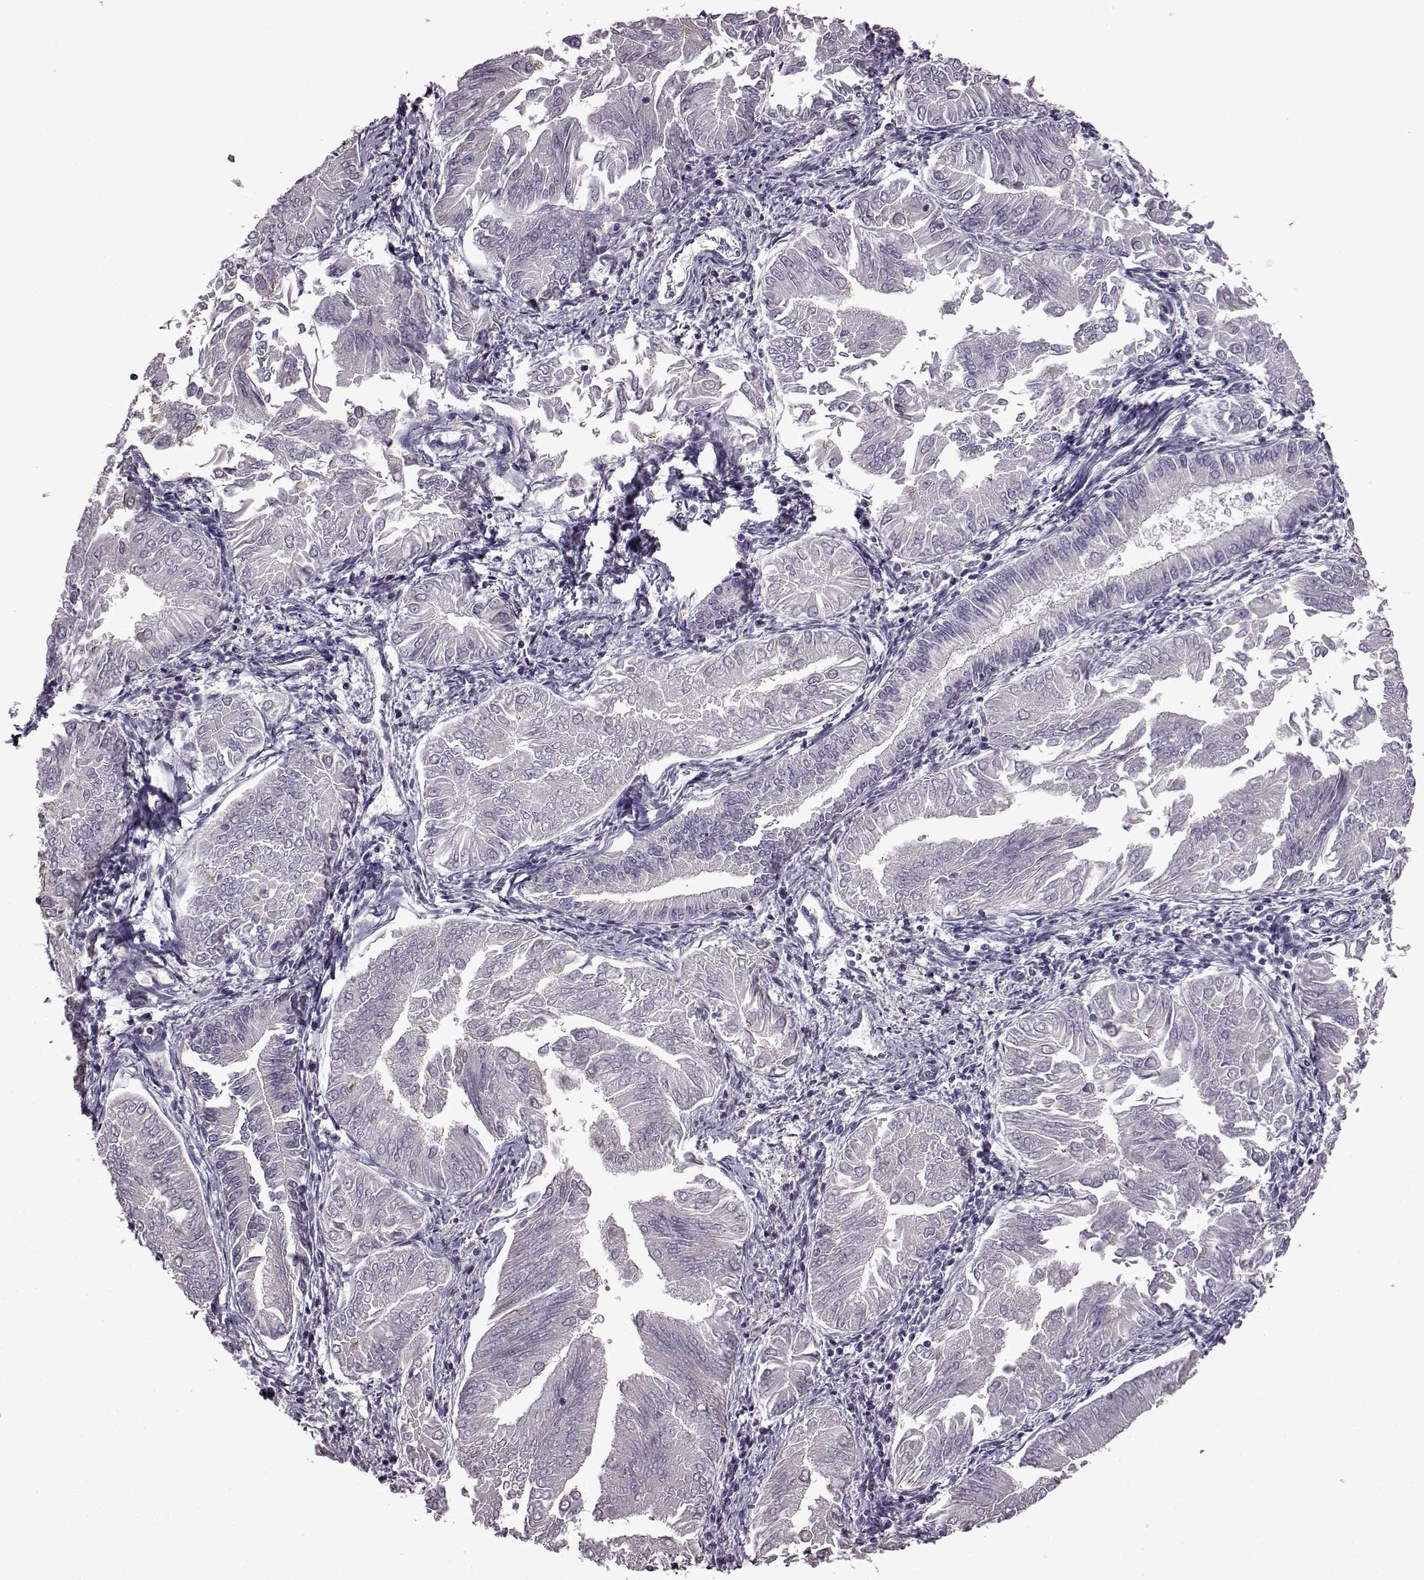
{"staining": {"intensity": "negative", "quantity": "none", "location": "none"}, "tissue": "endometrial cancer", "cell_type": "Tumor cells", "image_type": "cancer", "snomed": [{"axis": "morphology", "description": "Adenocarcinoma, NOS"}, {"axis": "topography", "description": "Endometrium"}], "caption": "Tumor cells show no significant staining in endometrial cancer (adenocarcinoma).", "gene": "EDDM3B", "patient": {"sex": "female", "age": 53}}